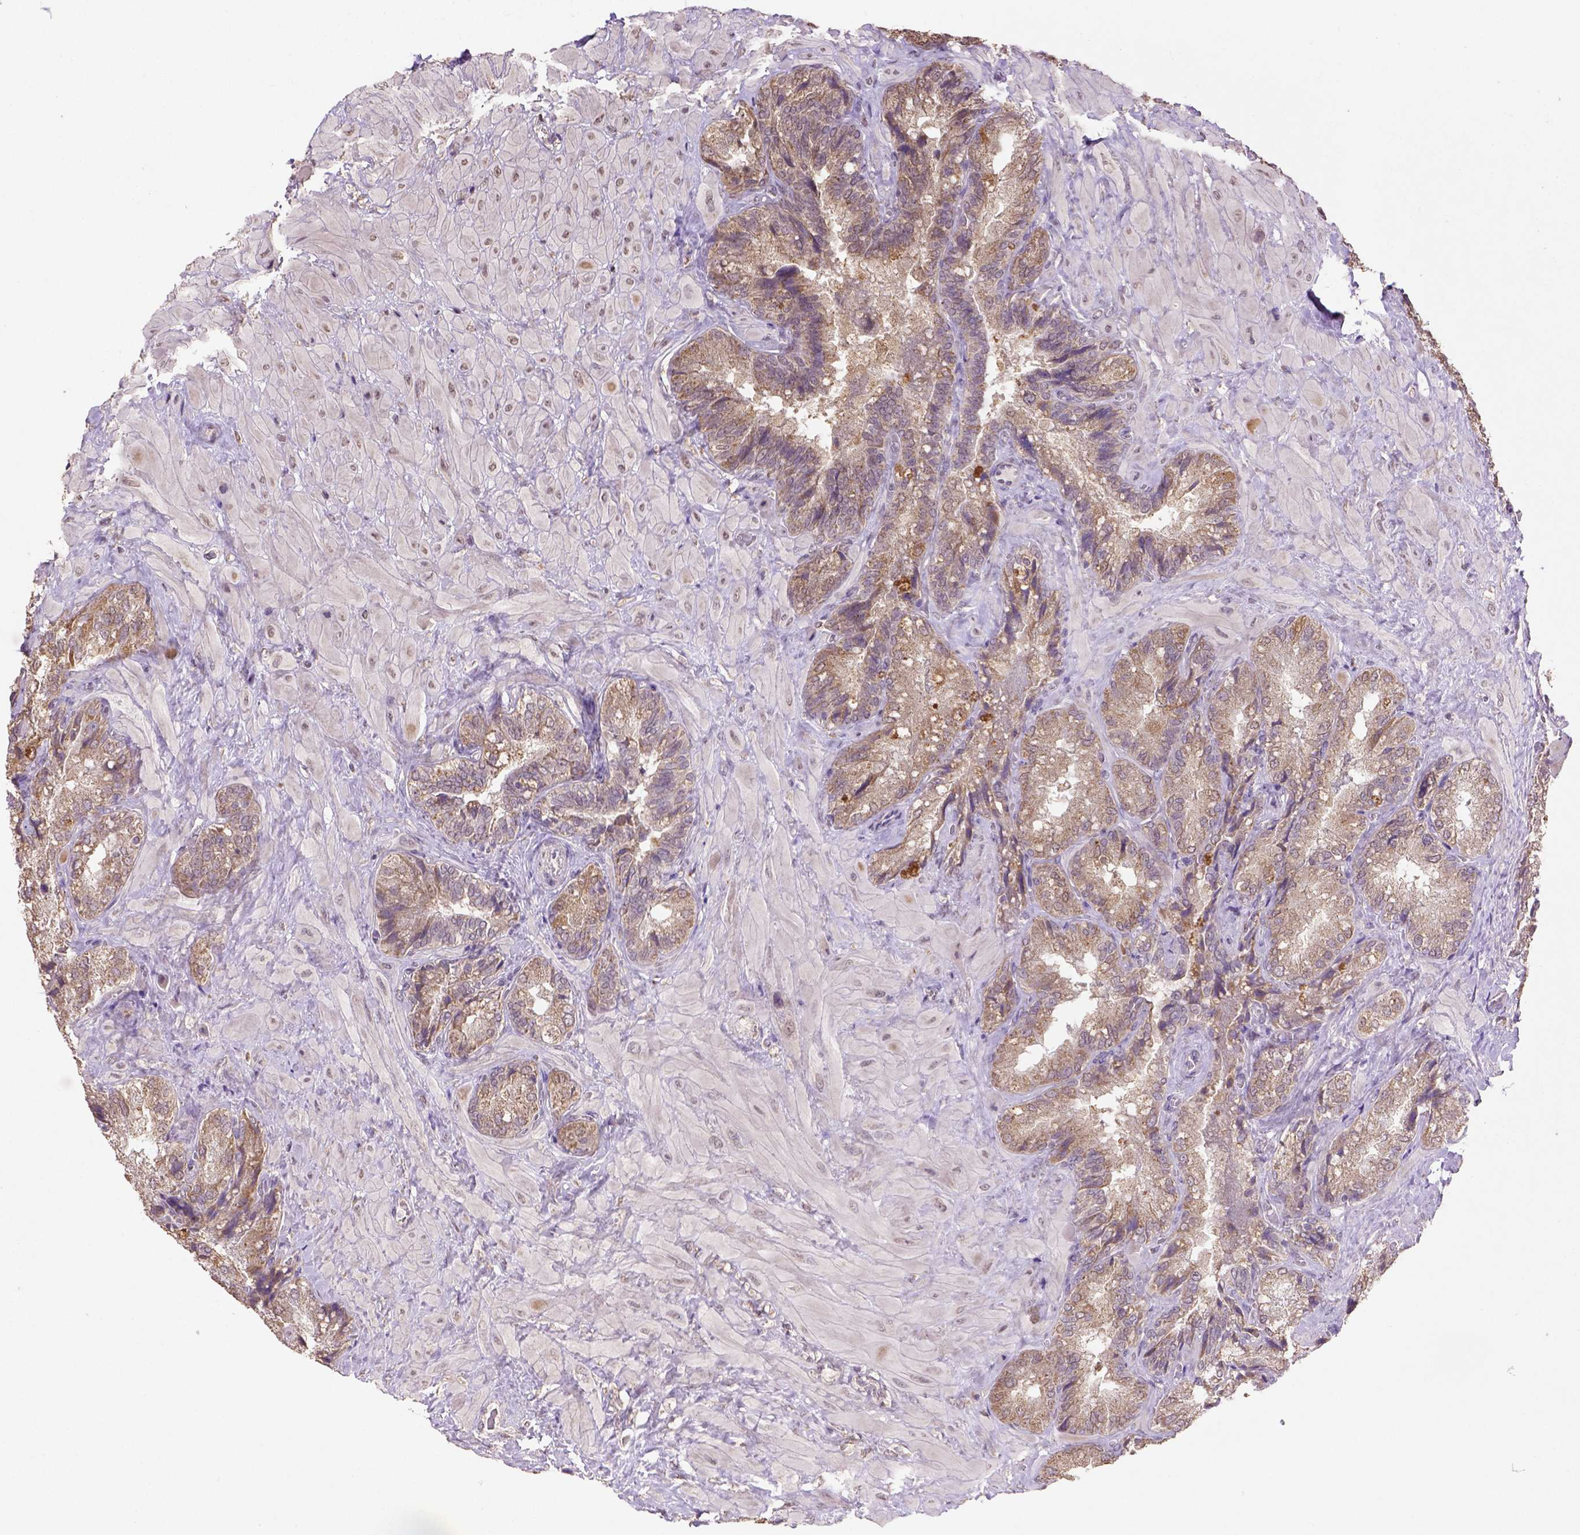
{"staining": {"intensity": "moderate", "quantity": ">75%", "location": "cytoplasmic/membranous"}, "tissue": "seminal vesicle", "cell_type": "Glandular cells", "image_type": "normal", "snomed": [{"axis": "morphology", "description": "Normal tissue, NOS"}, {"axis": "topography", "description": "Seminal veicle"}], "caption": "Immunohistochemical staining of normal human seminal vesicle exhibits moderate cytoplasmic/membranous protein staining in approximately >75% of glandular cells.", "gene": "NUDT10", "patient": {"sex": "male", "age": 57}}